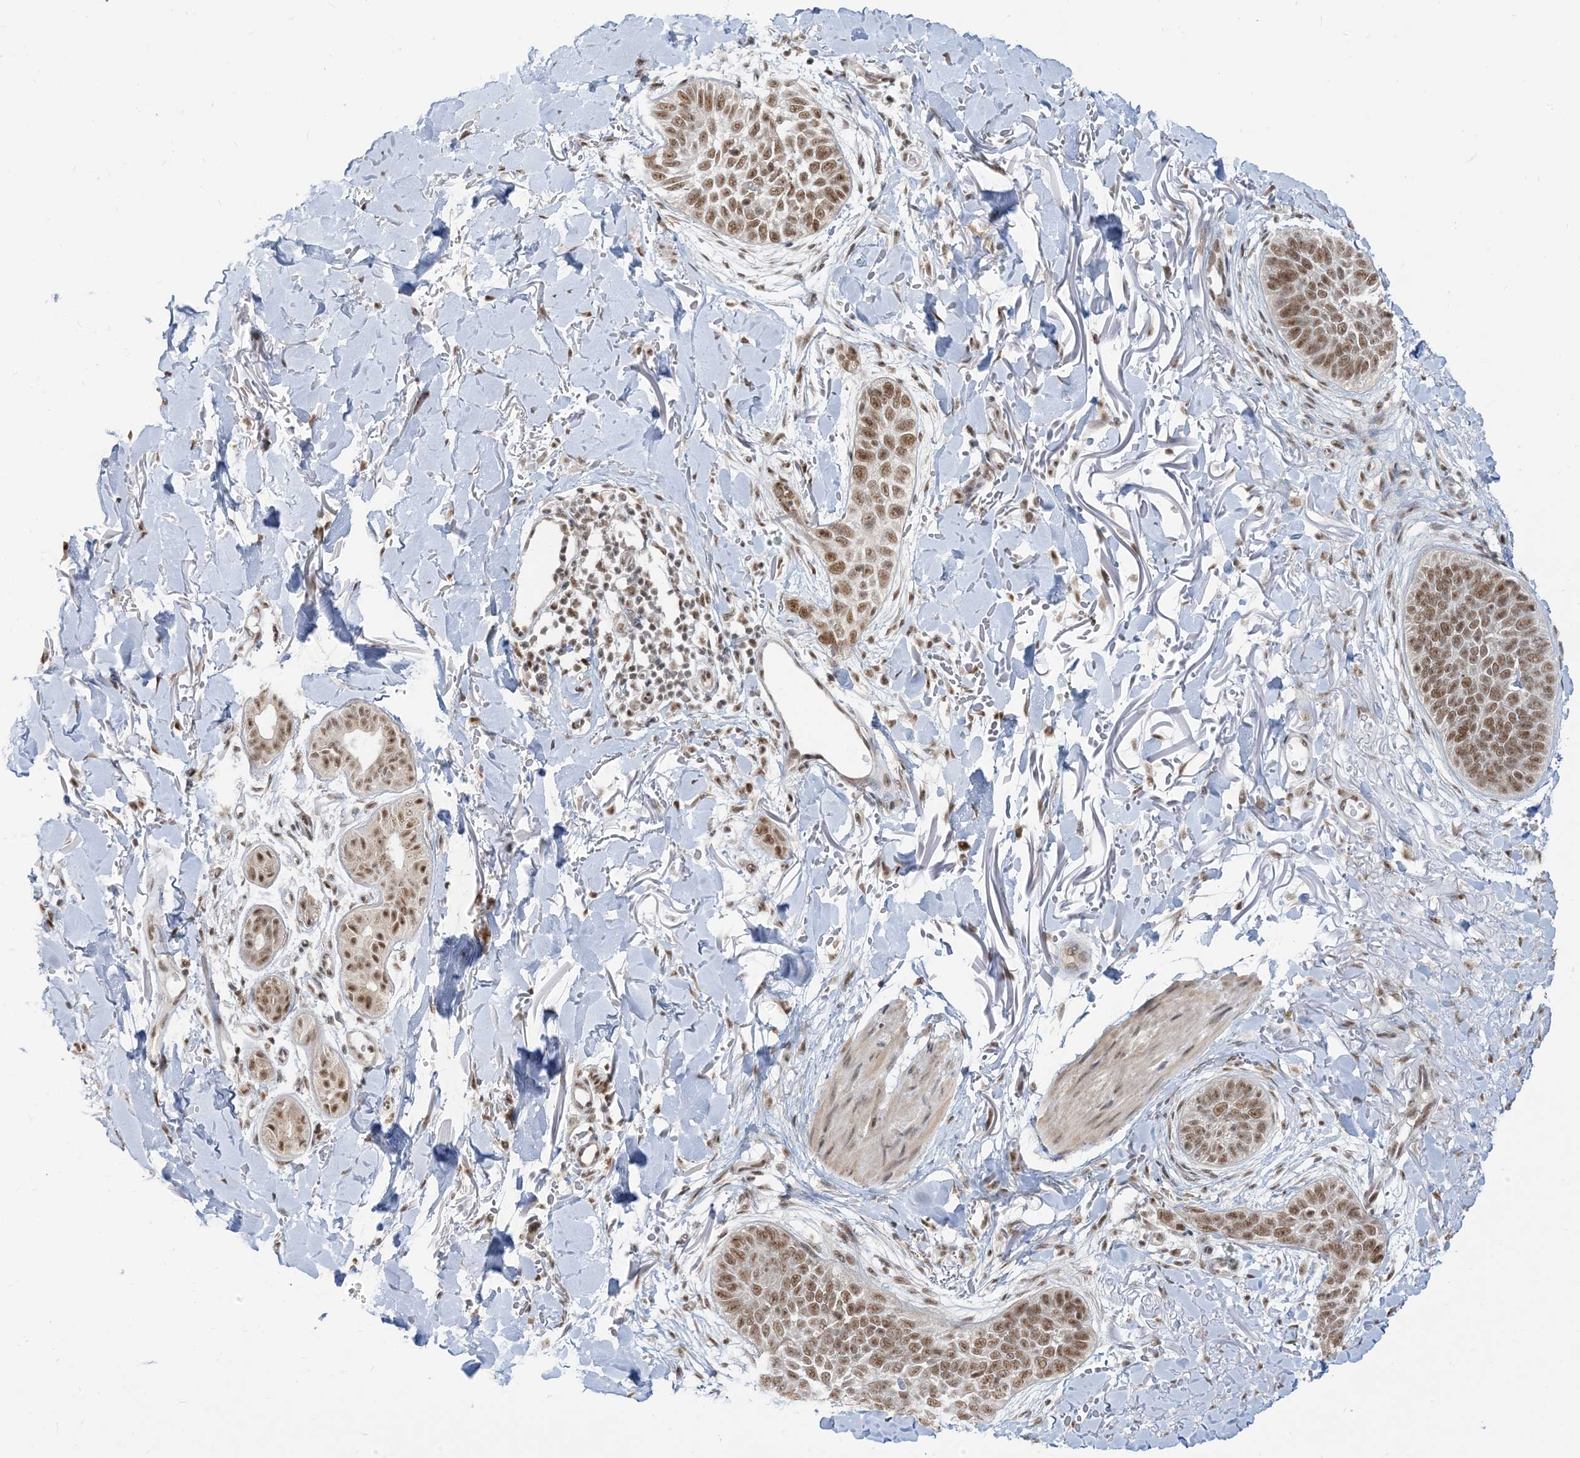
{"staining": {"intensity": "moderate", "quantity": ">75%", "location": "nuclear"}, "tissue": "skin cancer", "cell_type": "Tumor cells", "image_type": "cancer", "snomed": [{"axis": "morphology", "description": "Basal cell carcinoma"}, {"axis": "topography", "description": "Skin"}], "caption": "A brown stain highlights moderate nuclear positivity of a protein in human skin cancer (basal cell carcinoma) tumor cells.", "gene": "ARGLU1", "patient": {"sex": "male", "age": 85}}